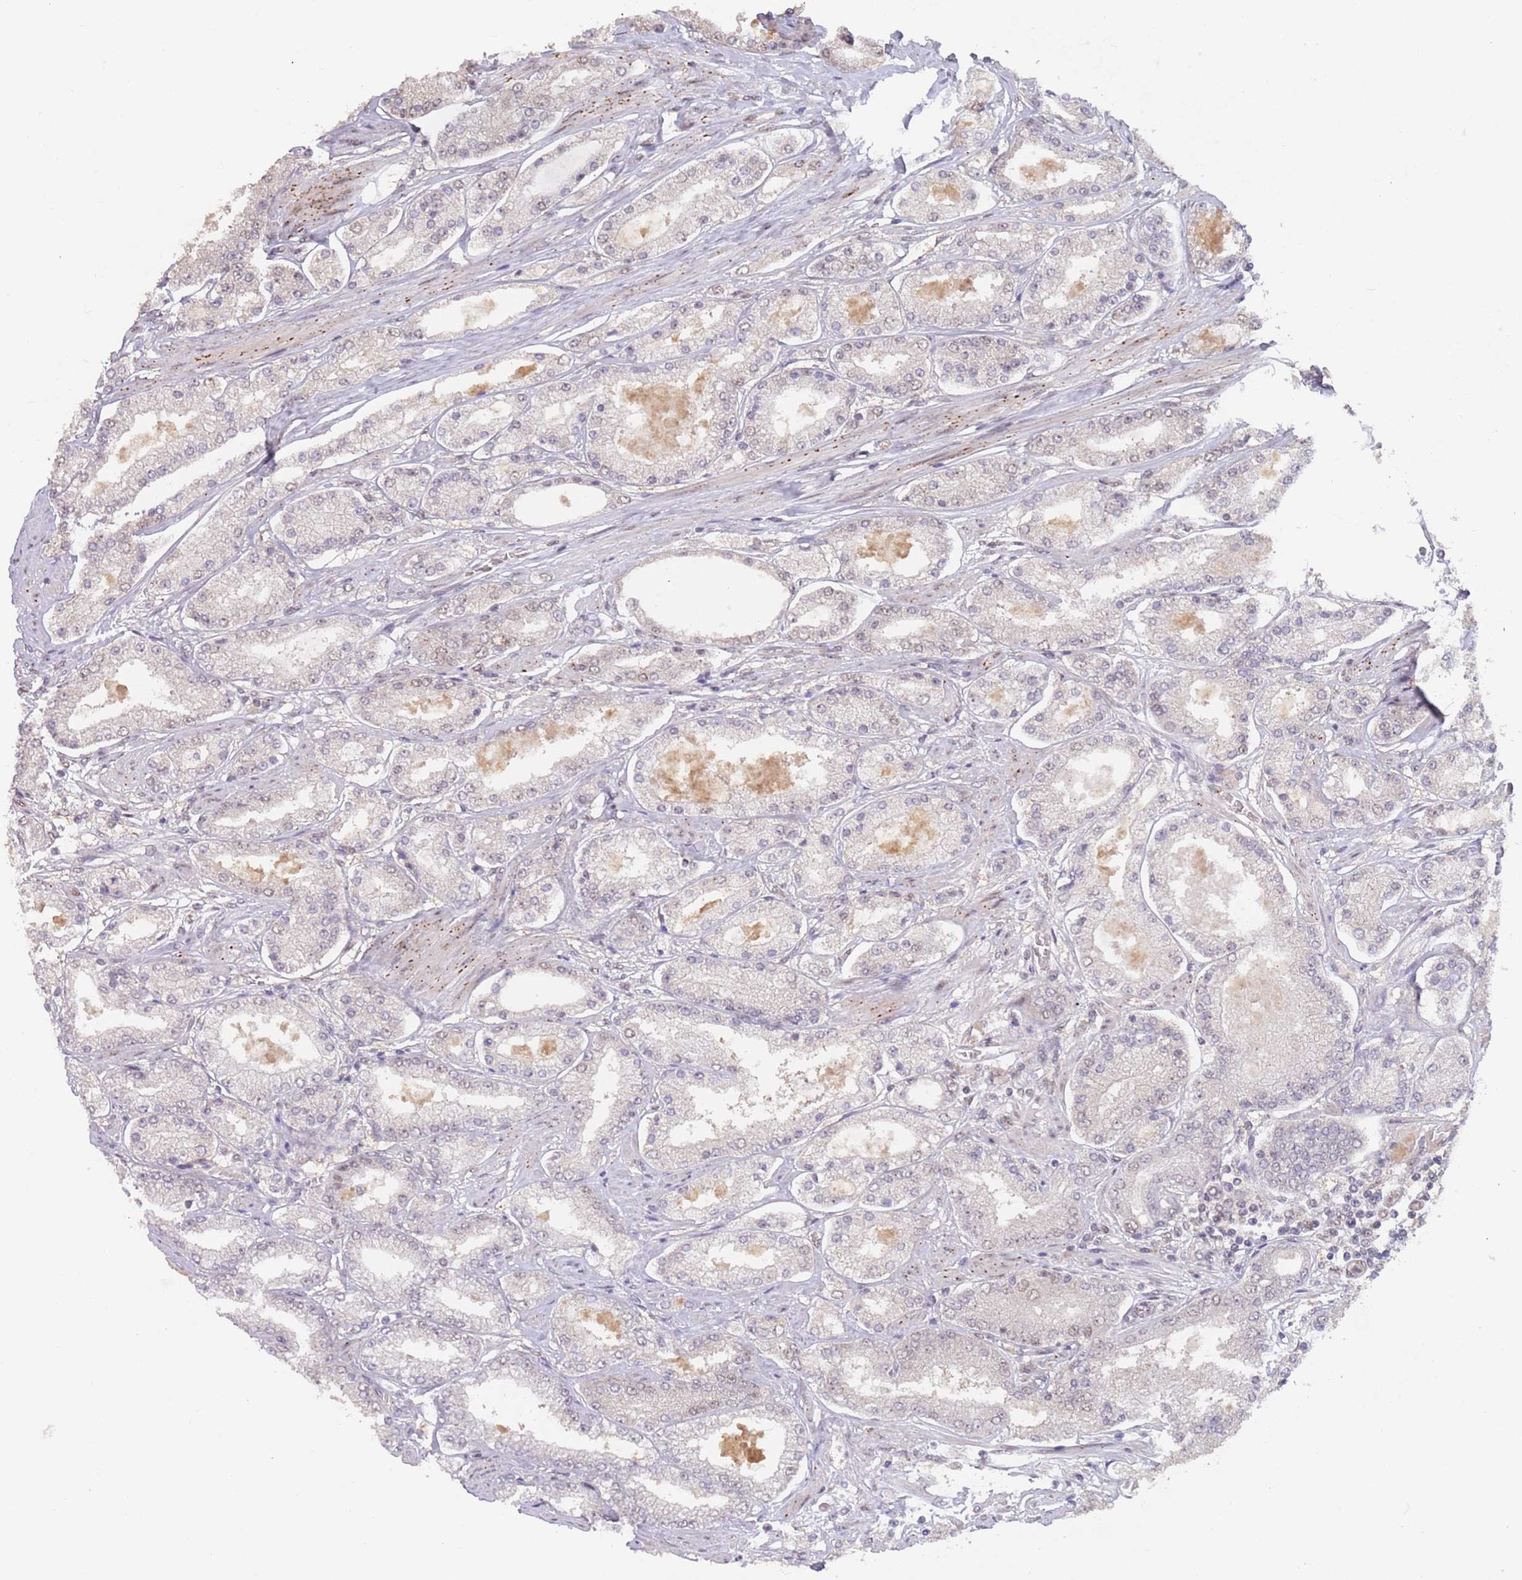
{"staining": {"intensity": "negative", "quantity": "none", "location": "none"}, "tissue": "prostate cancer", "cell_type": "Tumor cells", "image_type": "cancer", "snomed": [{"axis": "morphology", "description": "Adenocarcinoma, High grade"}, {"axis": "topography", "description": "Prostate"}], "caption": "IHC histopathology image of neoplastic tissue: adenocarcinoma (high-grade) (prostate) stained with DAB reveals no significant protein expression in tumor cells.", "gene": "RFXANK", "patient": {"sex": "male", "age": 69}}